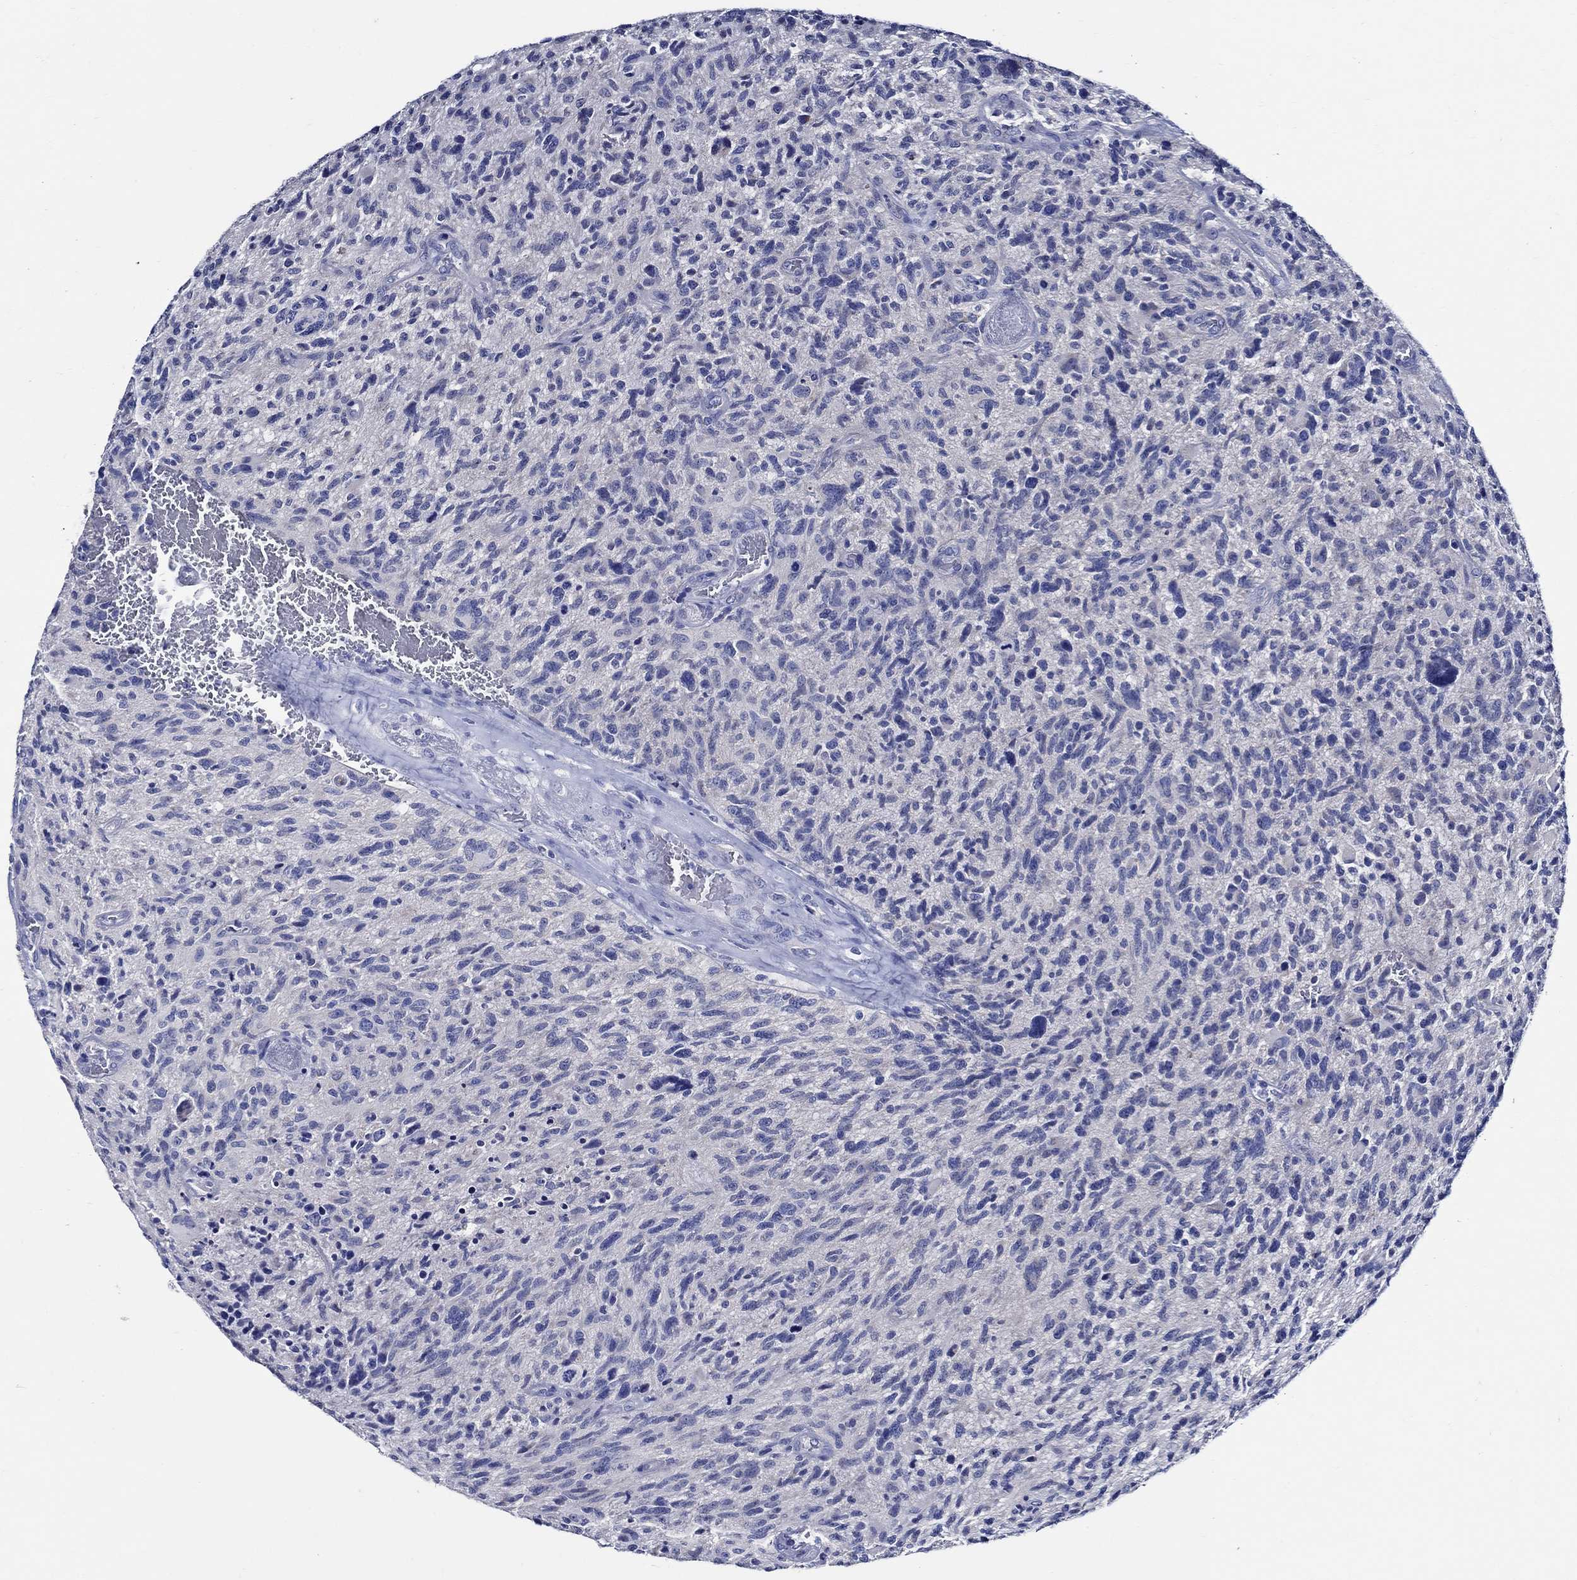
{"staining": {"intensity": "negative", "quantity": "none", "location": "none"}, "tissue": "glioma", "cell_type": "Tumor cells", "image_type": "cancer", "snomed": [{"axis": "morphology", "description": "Glioma, malignant, NOS"}, {"axis": "morphology", "description": "Glioma, malignant, High grade"}, {"axis": "topography", "description": "Brain"}], "caption": "This is an immunohistochemistry photomicrograph of human malignant high-grade glioma. There is no staining in tumor cells.", "gene": "SKOR1", "patient": {"sex": "female", "age": 71}}